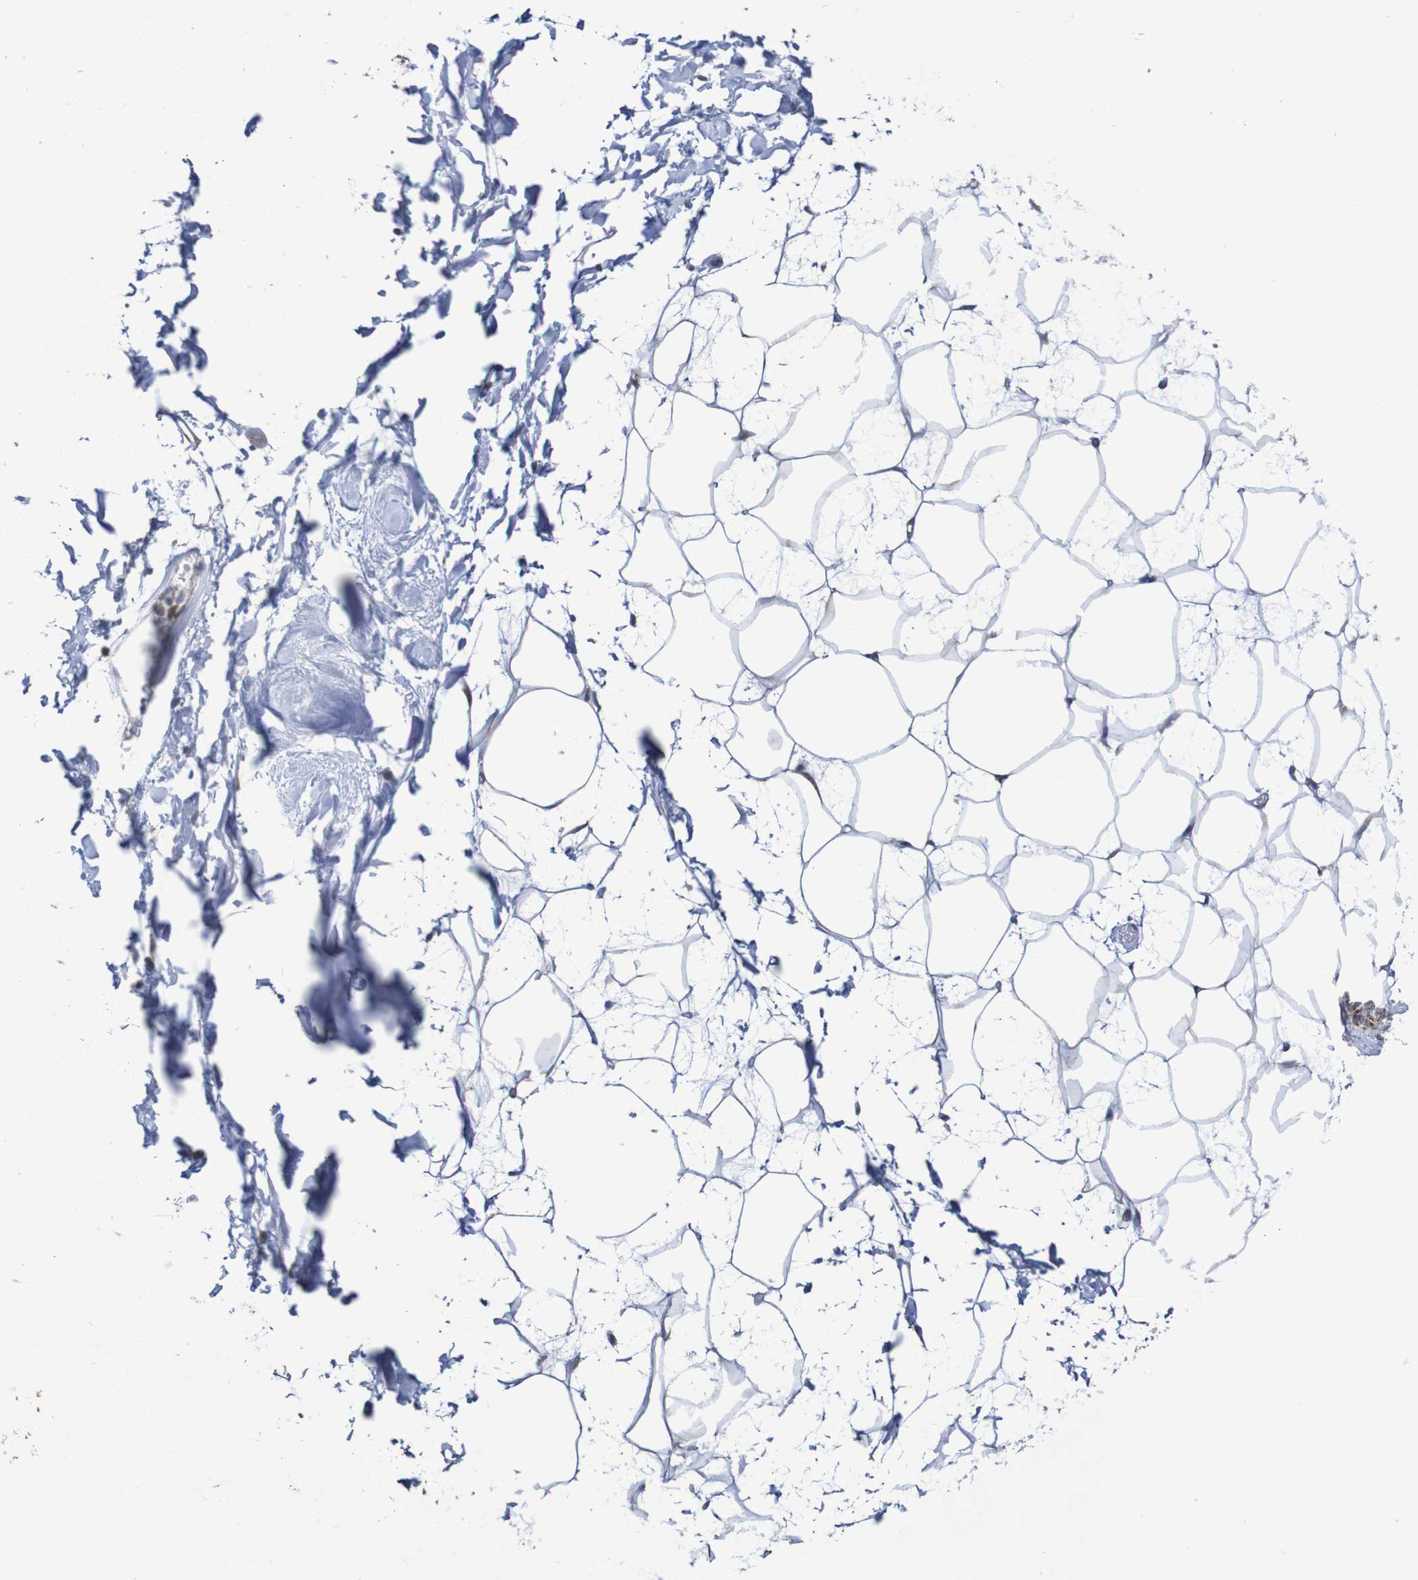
{"staining": {"intensity": "weak", "quantity": "25%-75%", "location": "cytoplasmic/membranous"}, "tissue": "adipose tissue", "cell_type": "Adipocytes", "image_type": "normal", "snomed": [{"axis": "morphology", "description": "Normal tissue, NOS"}, {"axis": "topography", "description": "Soft tissue"}], "caption": "Immunohistochemical staining of unremarkable human adipose tissue displays weak cytoplasmic/membranous protein positivity in about 25%-75% of adipocytes. (IHC, brightfield microscopy, high magnification).", "gene": "DVL1", "patient": {"sex": "male", "age": 72}}